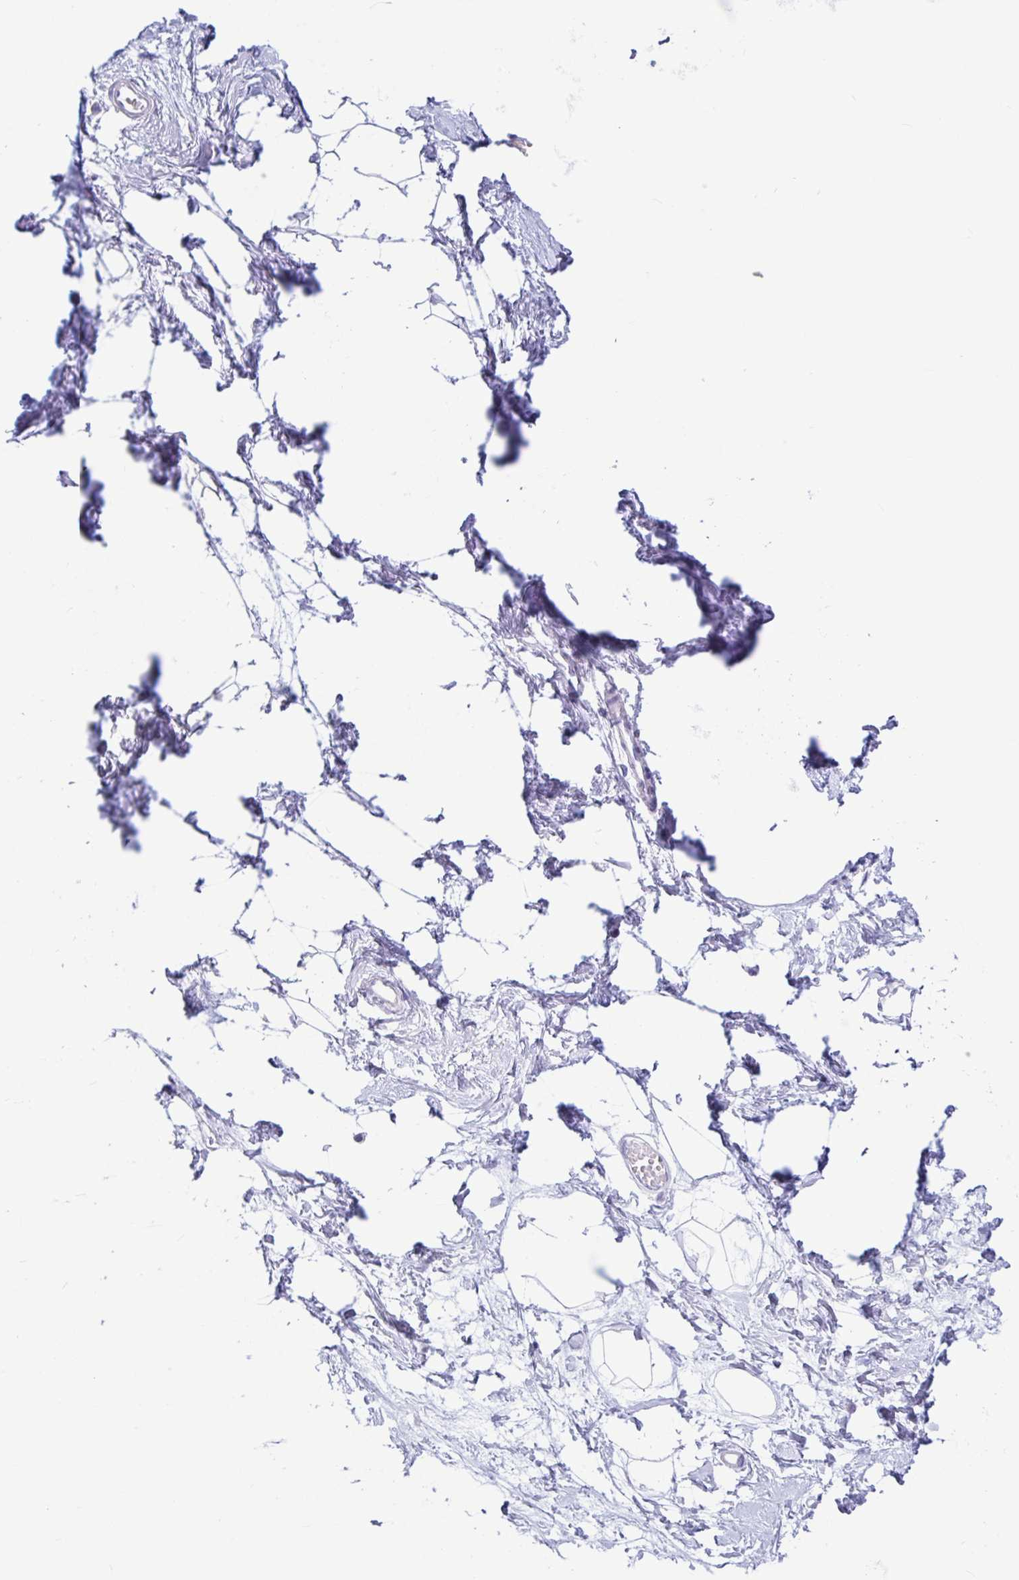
{"staining": {"intensity": "negative", "quantity": "none", "location": "none"}, "tissue": "breast", "cell_type": "Adipocytes", "image_type": "normal", "snomed": [{"axis": "morphology", "description": "Normal tissue, NOS"}, {"axis": "topography", "description": "Breast"}], "caption": "DAB (3,3'-diaminobenzidine) immunohistochemical staining of benign breast reveals no significant positivity in adipocytes.", "gene": "CTSE", "patient": {"sex": "female", "age": 45}}